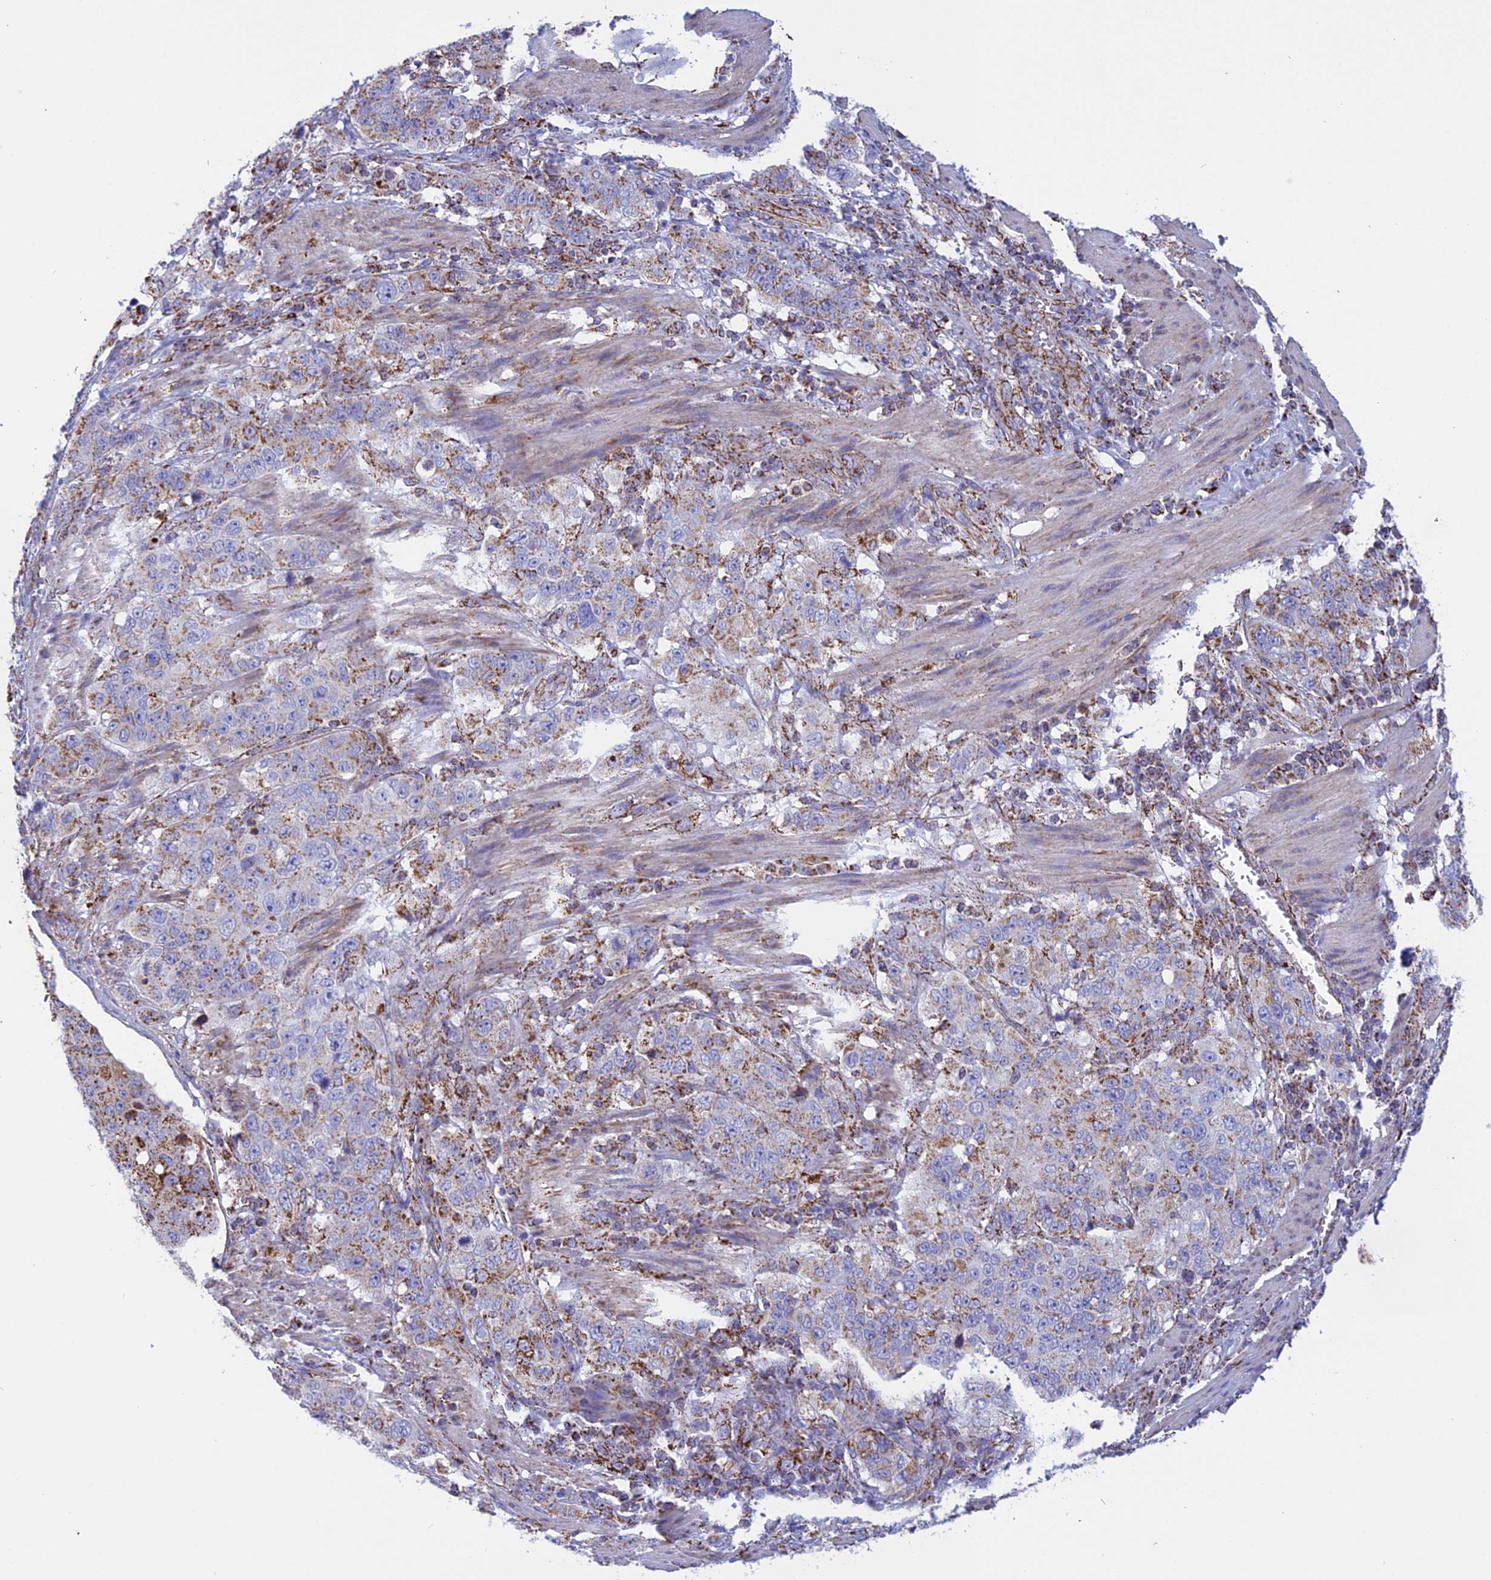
{"staining": {"intensity": "moderate", "quantity": ">75%", "location": "cytoplasmic/membranous"}, "tissue": "stomach cancer", "cell_type": "Tumor cells", "image_type": "cancer", "snomed": [{"axis": "morphology", "description": "Adenocarcinoma, NOS"}, {"axis": "topography", "description": "Stomach"}], "caption": "High-magnification brightfield microscopy of stomach adenocarcinoma stained with DAB (brown) and counterstained with hematoxylin (blue). tumor cells exhibit moderate cytoplasmic/membranous staining is present in about>75% of cells.", "gene": "ISOC2", "patient": {"sex": "male", "age": 48}}